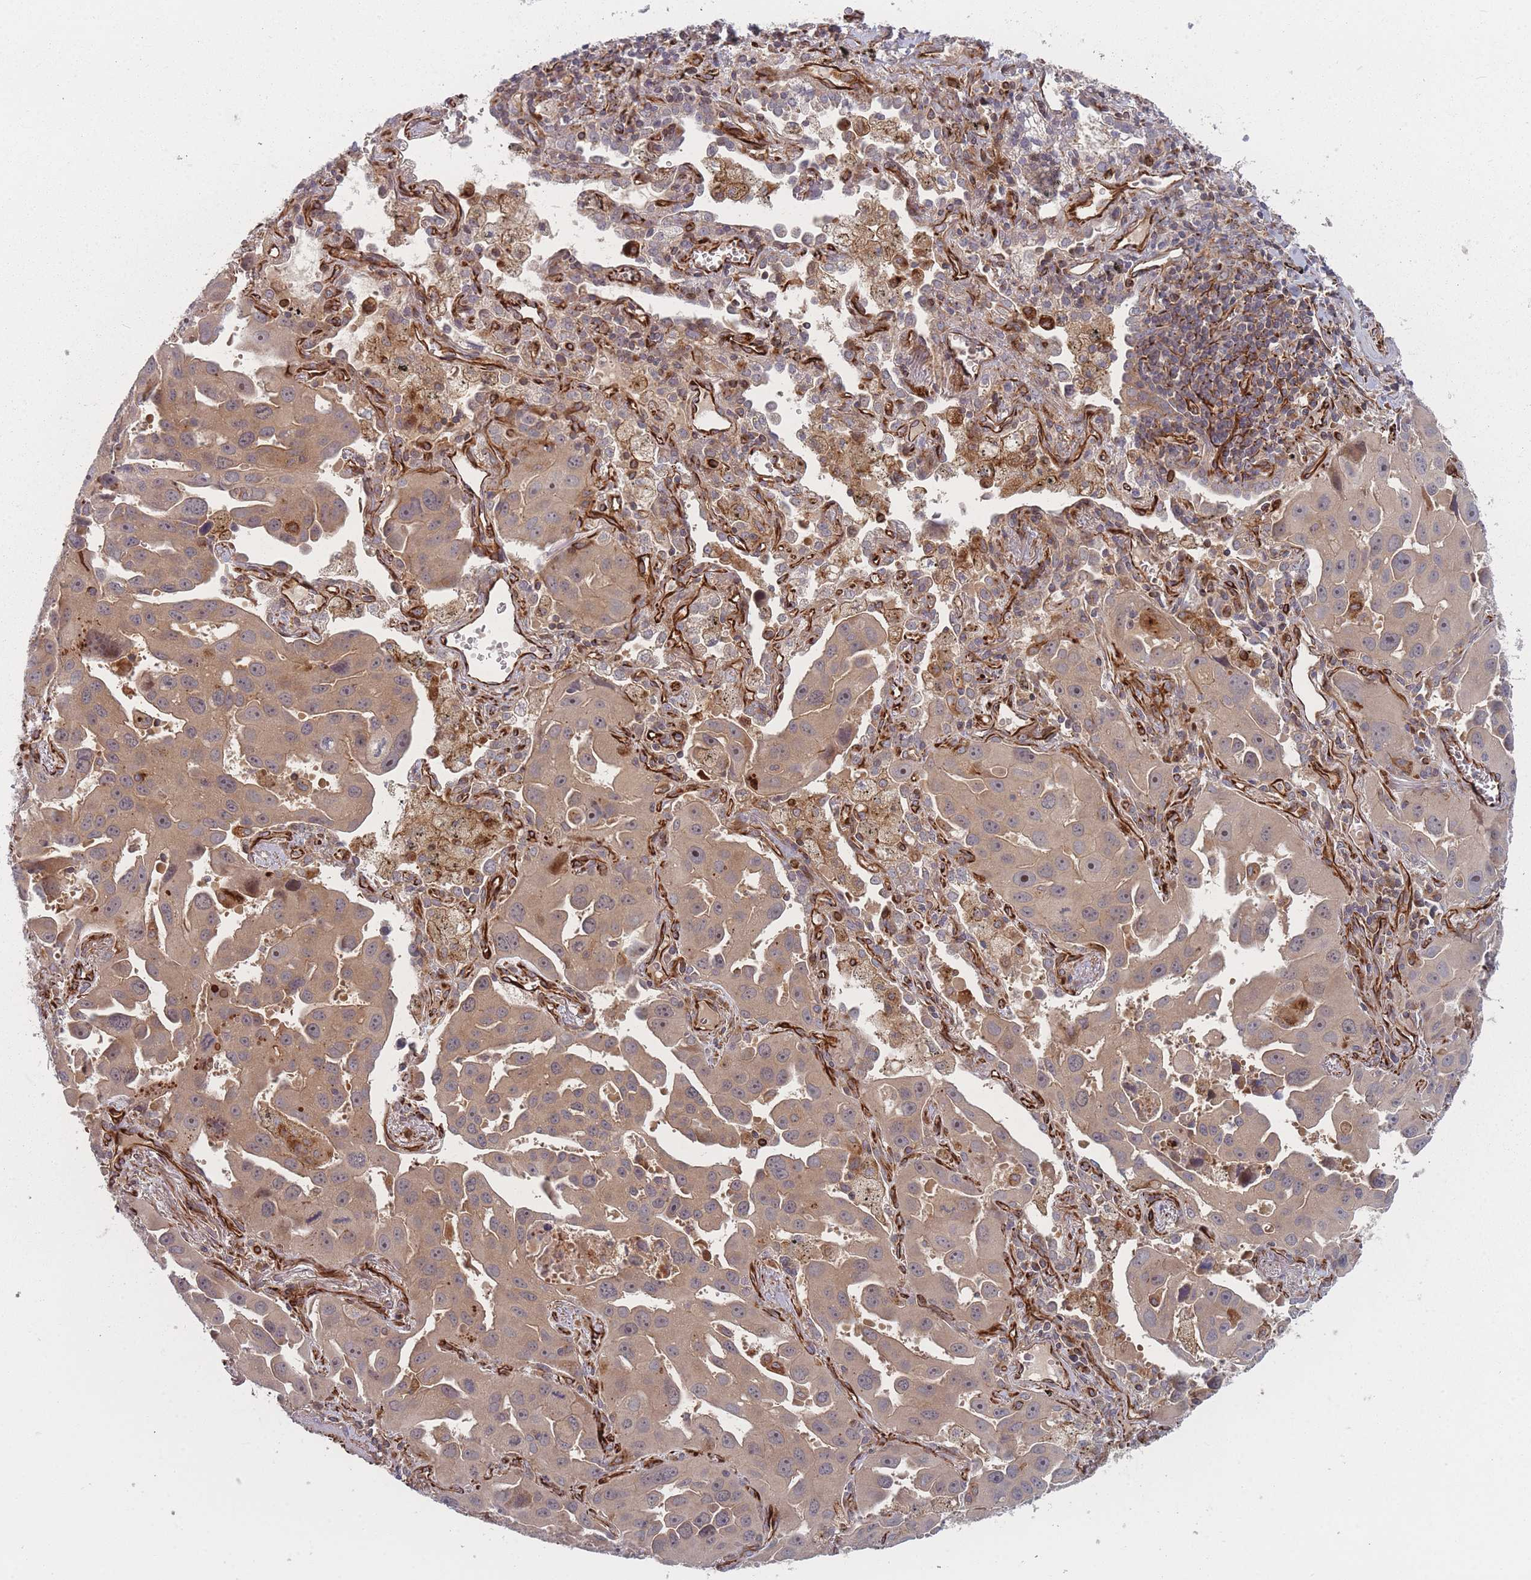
{"staining": {"intensity": "weak", "quantity": ">75%", "location": "cytoplasmic/membranous"}, "tissue": "lung cancer", "cell_type": "Tumor cells", "image_type": "cancer", "snomed": [{"axis": "morphology", "description": "Adenocarcinoma, NOS"}, {"axis": "topography", "description": "Lung"}], "caption": "IHC micrograph of neoplastic tissue: adenocarcinoma (lung) stained using immunohistochemistry (IHC) reveals low levels of weak protein expression localized specifically in the cytoplasmic/membranous of tumor cells, appearing as a cytoplasmic/membranous brown color.", "gene": "EEF1AKMT2", "patient": {"sex": "male", "age": 66}}